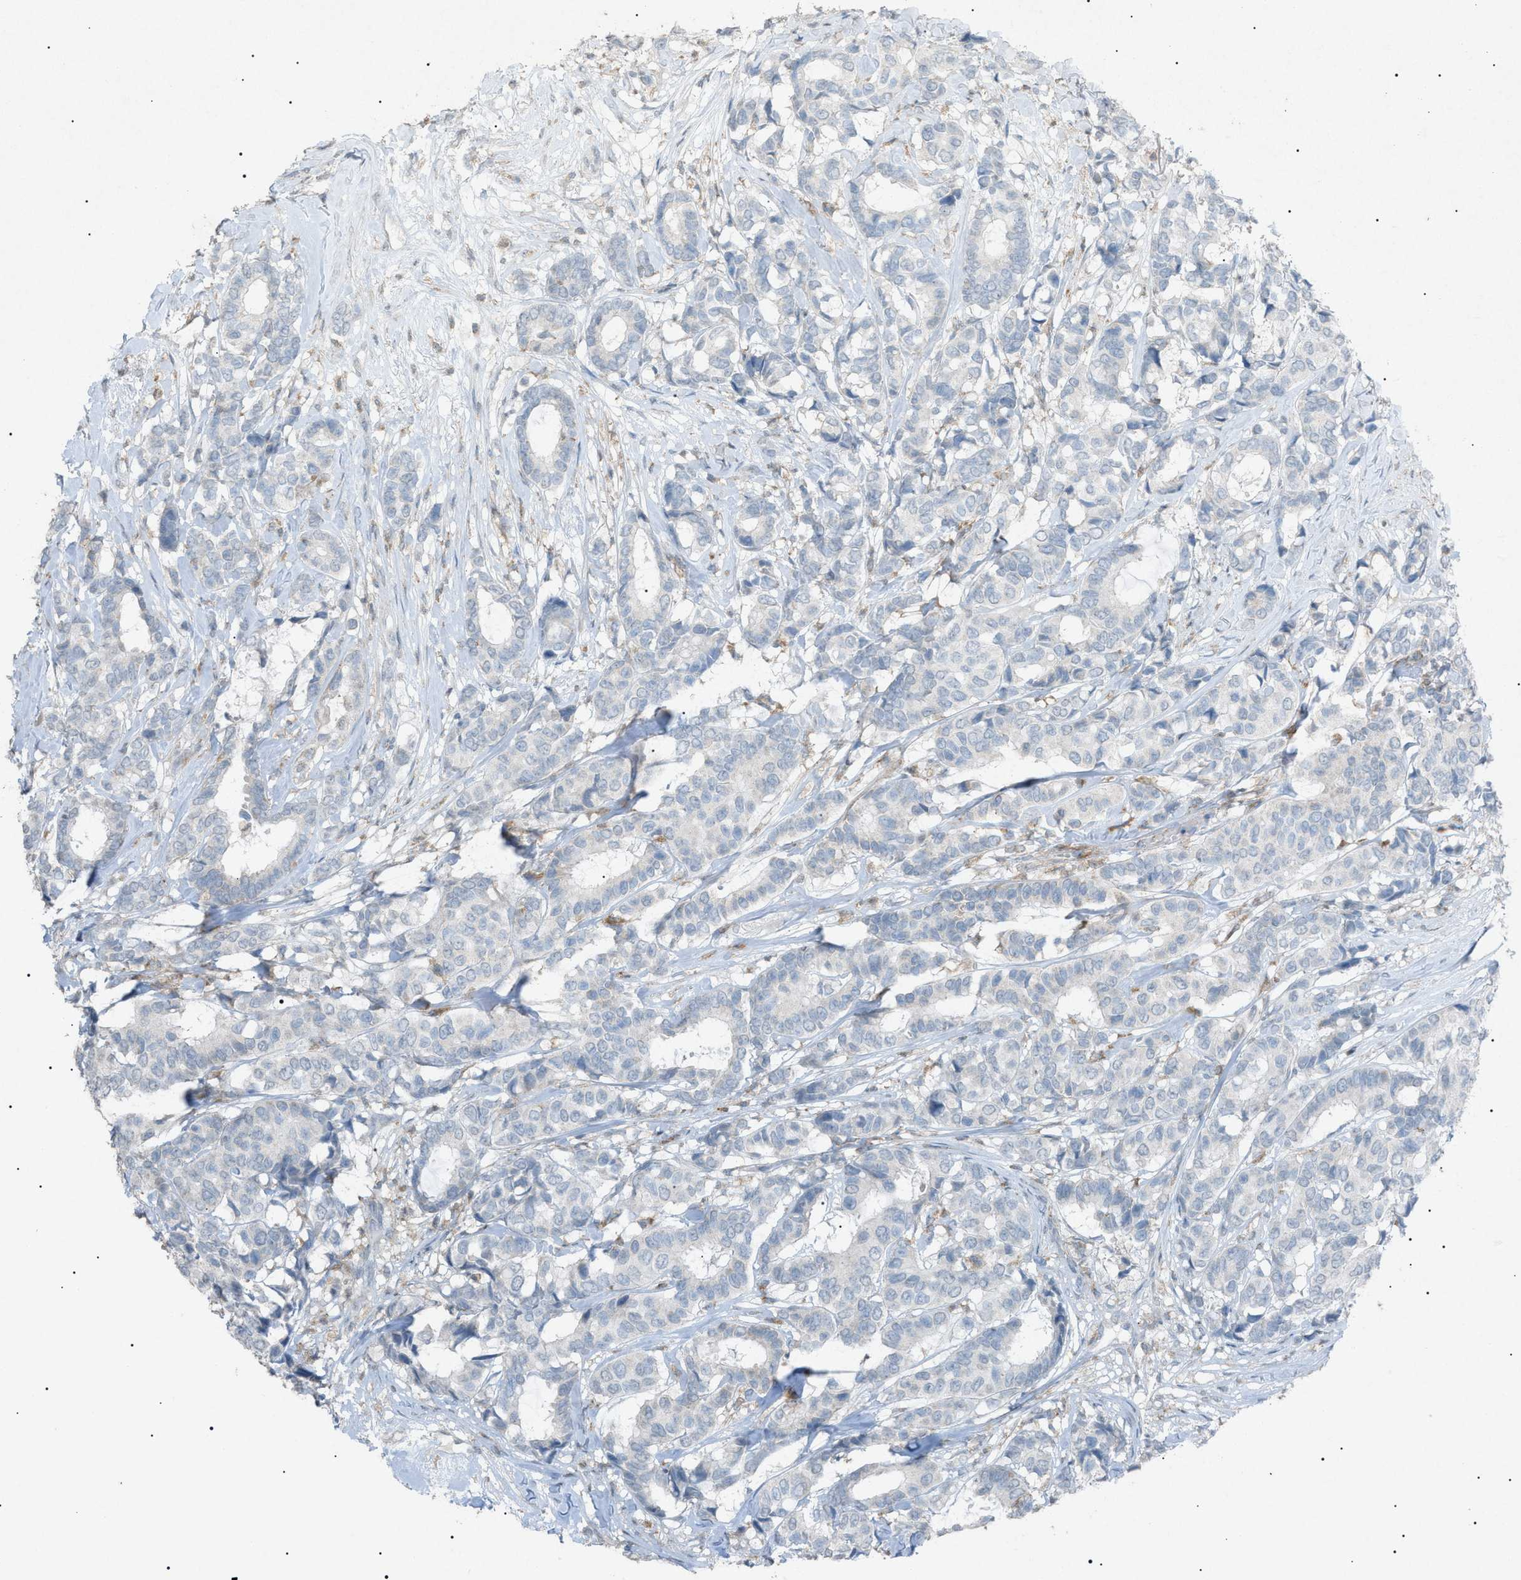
{"staining": {"intensity": "negative", "quantity": "none", "location": "none"}, "tissue": "breast cancer", "cell_type": "Tumor cells", "image_type": "cancer", "snomed": [{"axis": "morphology", "description": "Duct carcinoma"}, {"axis": "topography", "description": "Breast"}], "caption": "Immunohistochemistry (IHC) of breast cancer displays no staining in tumor cells.", "gene": "BTK", "patient": {"sex": "female", "age": 87}}